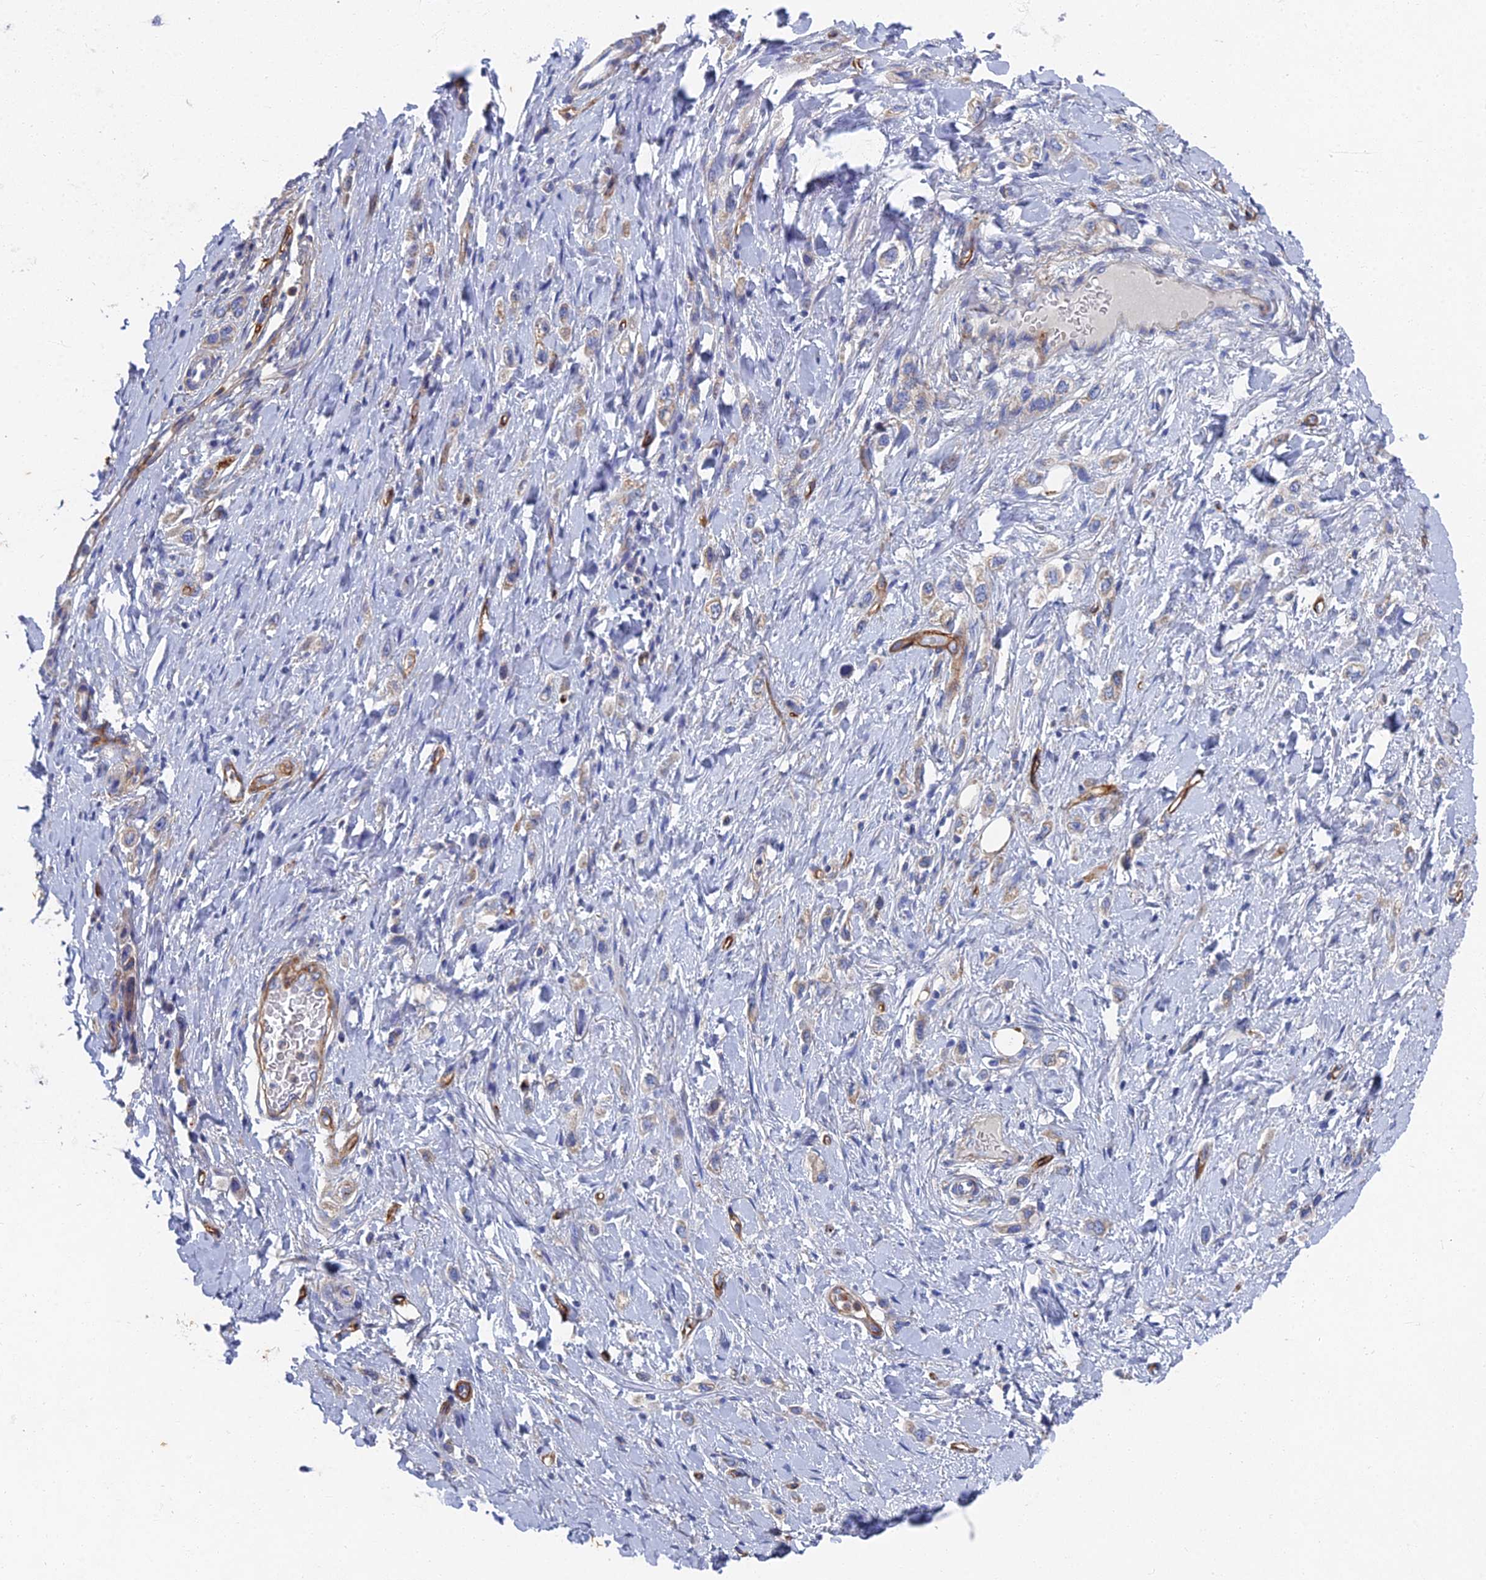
{"staining": {"intensity": "negative", "quantity": "none", "location": "none"}, "tissue": "stomach cancer", "cell_type": "Tumor cells", "image_type": "cancer", "snomed": [{"axis": "morphology", "description": "Adenocarcinoma, NOS"}, {"axis": "topography", "description": "Stomach"}], "caption": "High magnification brightfield microscopy of stomach cancer stained with DAB (3,3'-diaminobenzidine) (brown) and counterstained with hematoxylin (blue): tumor cells show no significant positivity.", "gene": "RNASEK", "patient": {"sex": "female", "age": 65}}